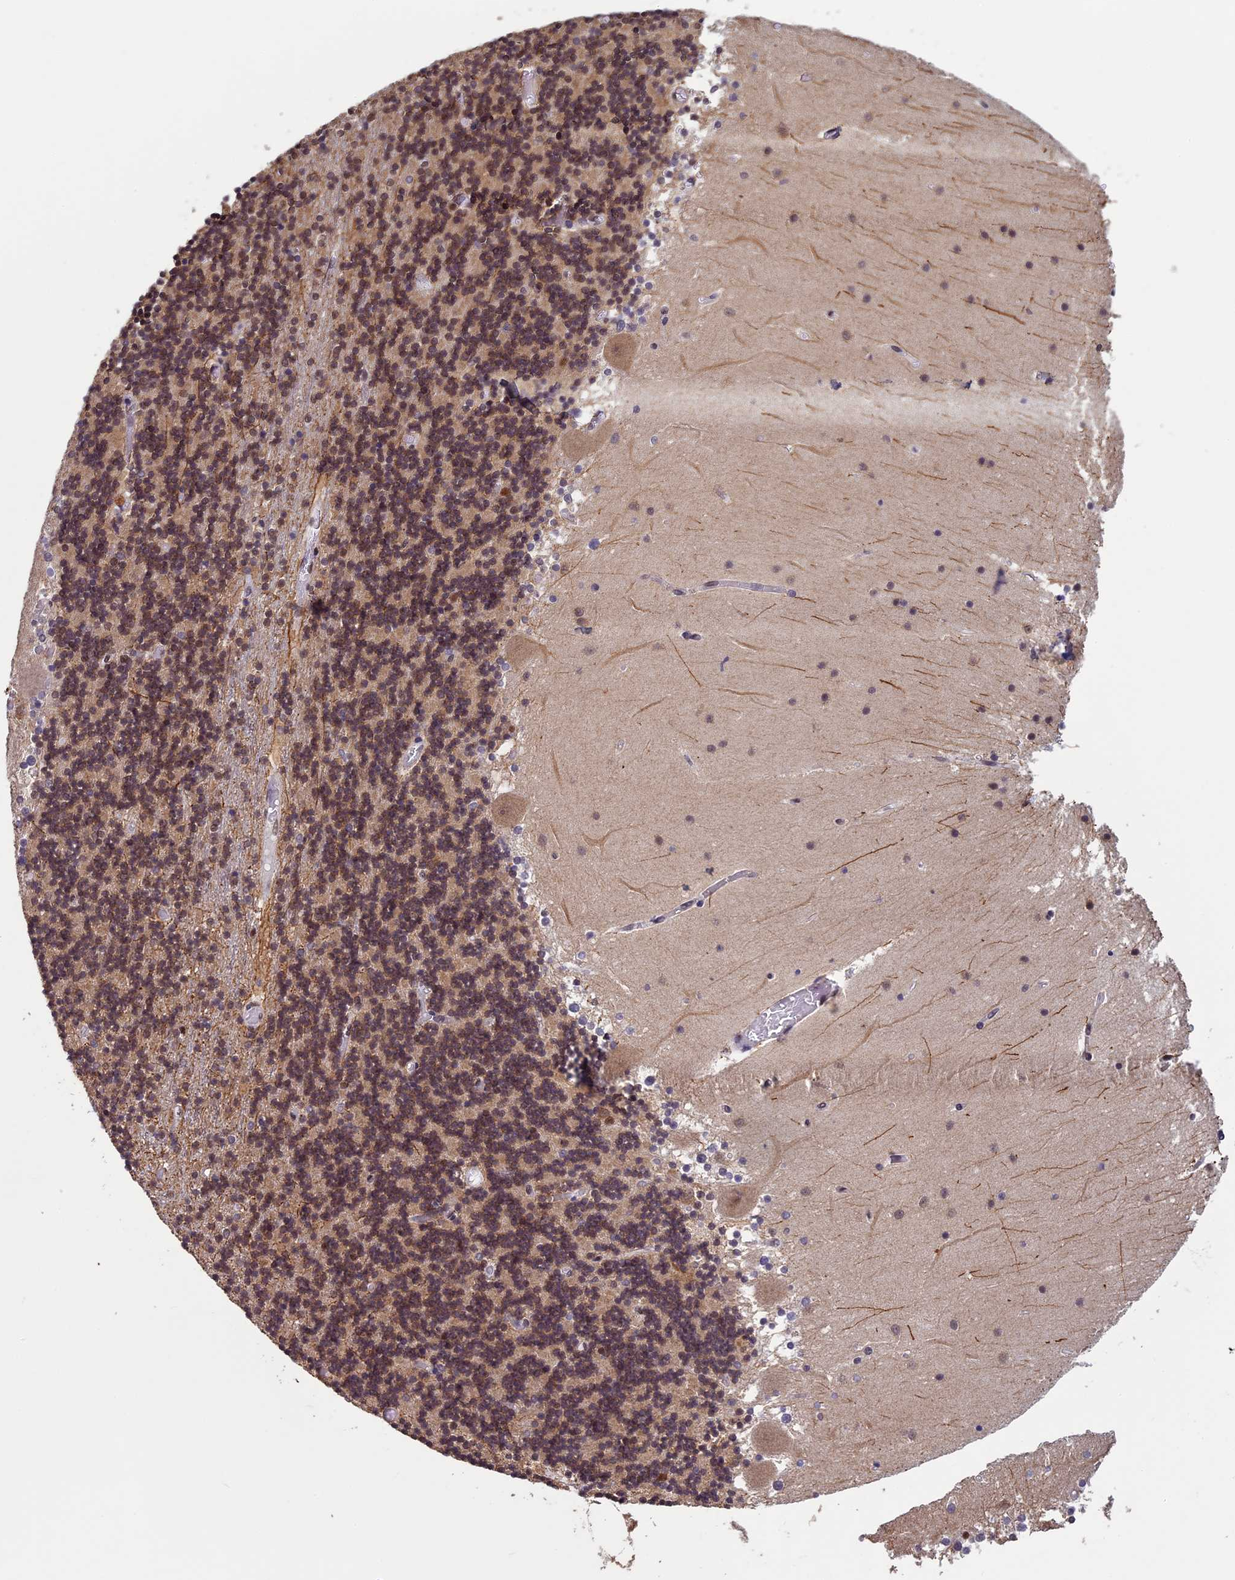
{"staining": {"intensity": "moderate", "quantity": ">75%", "location": "nuclear"}, "tissue": "cerebellum", "cell_type": "Cells in granular layer", "image_type": "normal", "snomed": [{"axis": "morphology", "description": "Normal tissue, NOS"}, {"axis": "topography", "description": "Cerebellum"}], "caption": "Protein positivity by immunohistochemistry exhibits moderate nuclear positivity in about >75% of cells in granular layer in benign cerebellum.", "gene": "RNF40", "patient": {"sex": "female", "age": 28}}